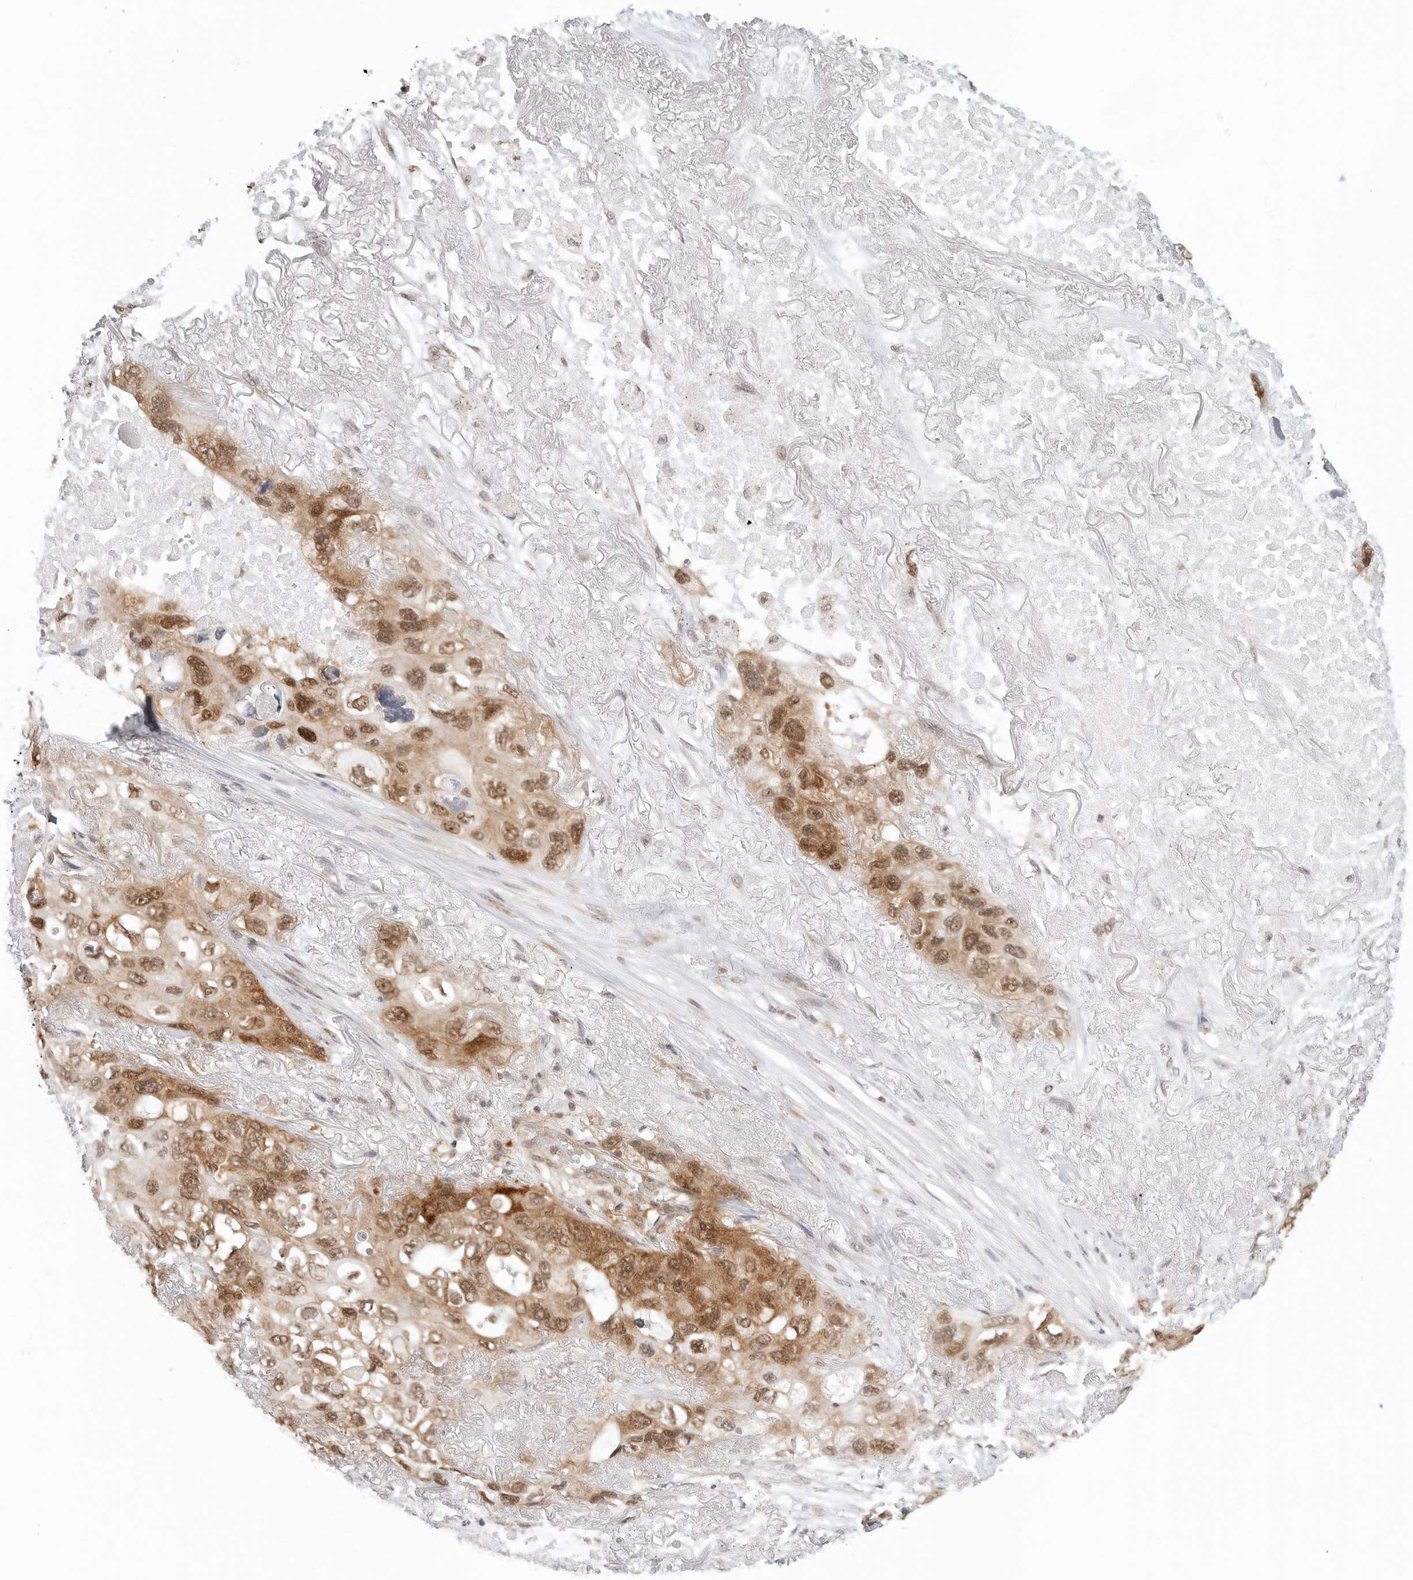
{"staining": {"intensity": "moderate", "quantity": ">75%", "location": "cytoplasmic/membranous,nuclear"}, "tissue": "lung cancer", "cell_type": "Tumor cells", "image_type": "cancer", "snomed": [{"axis": "morphology", "description": "Squamous cell carcinoma, NOS"}, {"axis": "topography", "description": "Lung"}], "caption": "High-power microscopy captured an immunohistochemistry image of lung cancer (squamous cell carcinoma), revealing moderate cytoplasmic/membranous and nuclear staining in approximately >75% of tumor cells.", "gene": "METAP1", "patient": {"sex": "female", "age": 73}}